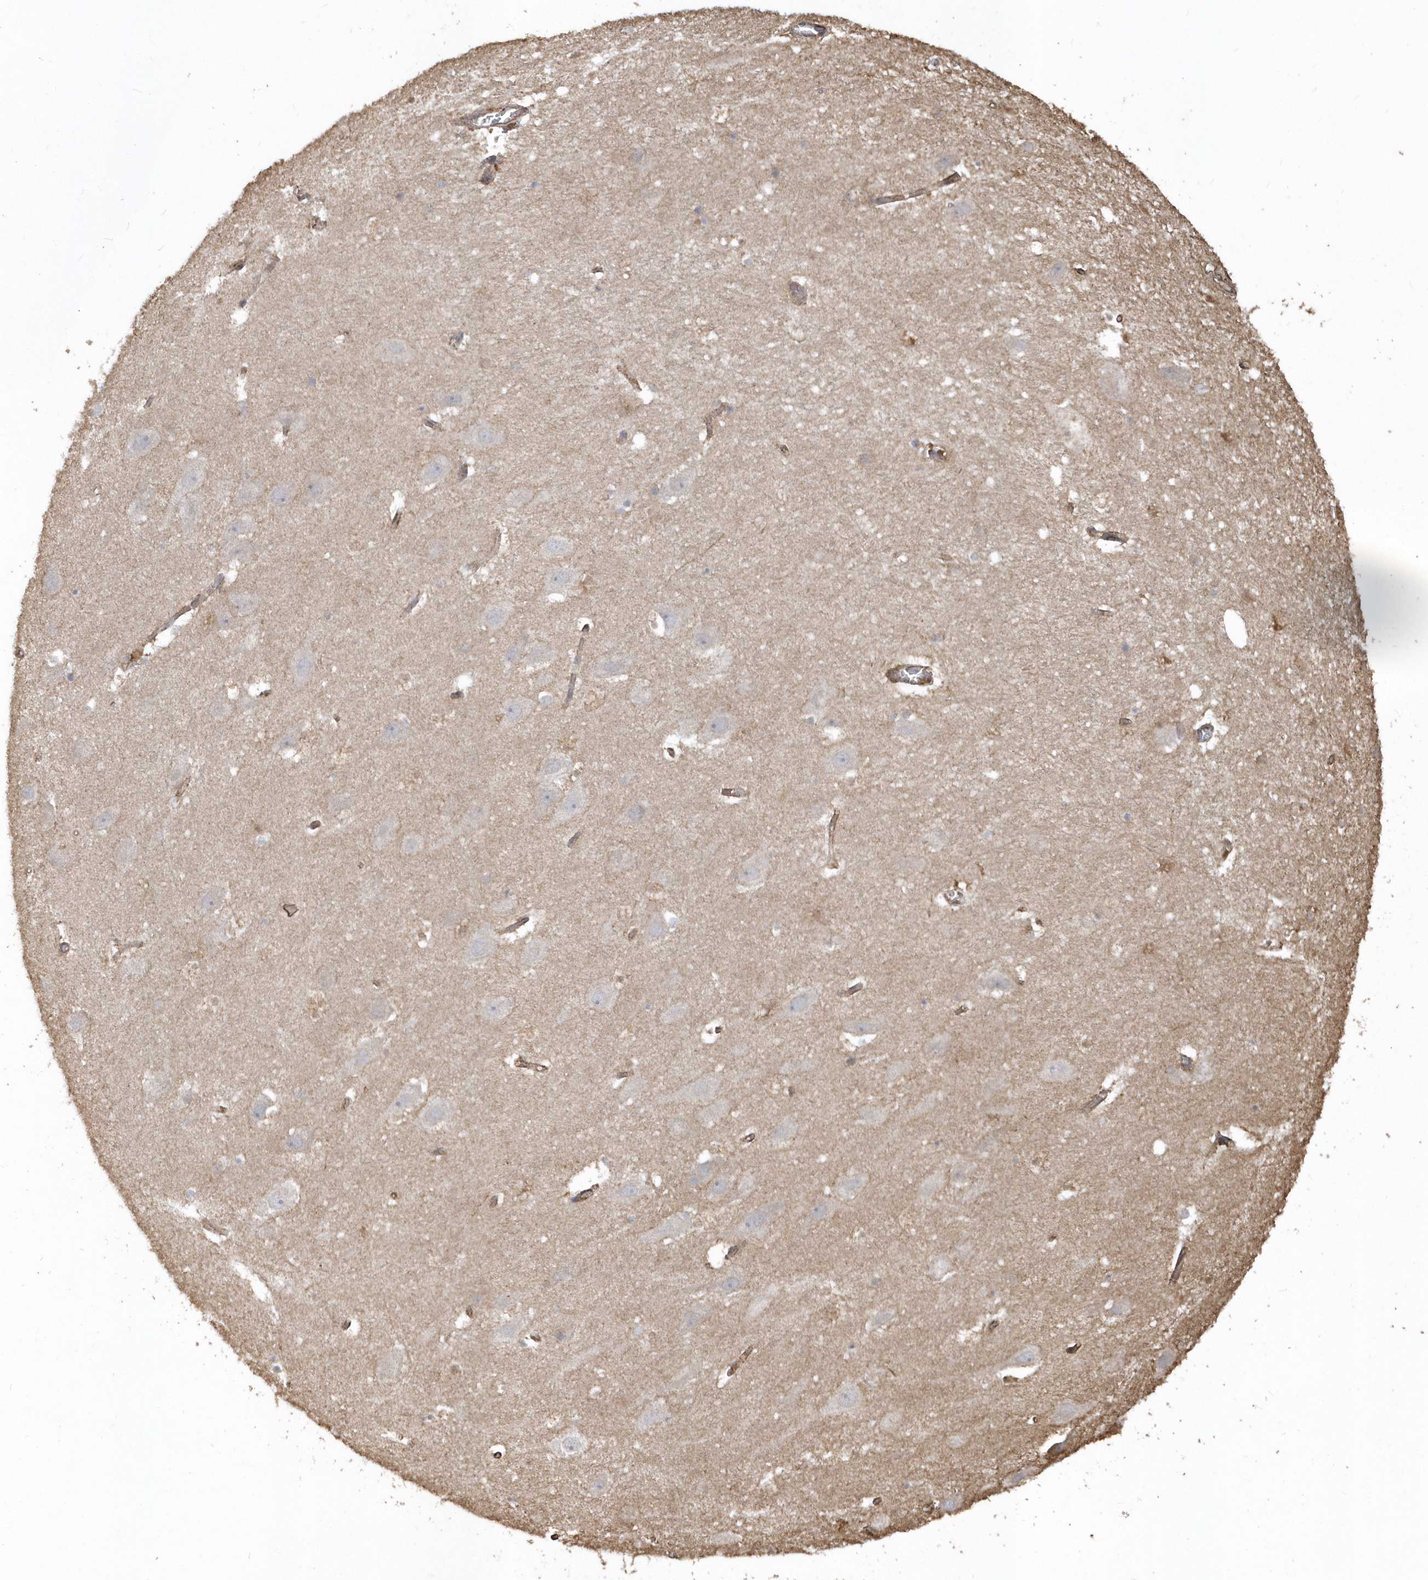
{"staining": {"intensity": "weak", "quantity": "<25%", "location": "cytoplasmic/membranous"}, "tissue": "hippocampus", "cell_type": "Glial cells", "image_type": "normal", "snomed": [{"axis": "morphology", "description": "Normal tissue, NOS"}, {"axis": "topography", "description": "Hippocampus"}], "caption": "Immunohistochemistry of unremarkable human hippocampus shows no positivity in glial cells. (DAB immunohistochemistry (IHC) with hematoxylin counter stain).", "gene": "HERPUD1", "patient": {"sex": "female", "age": 52}}